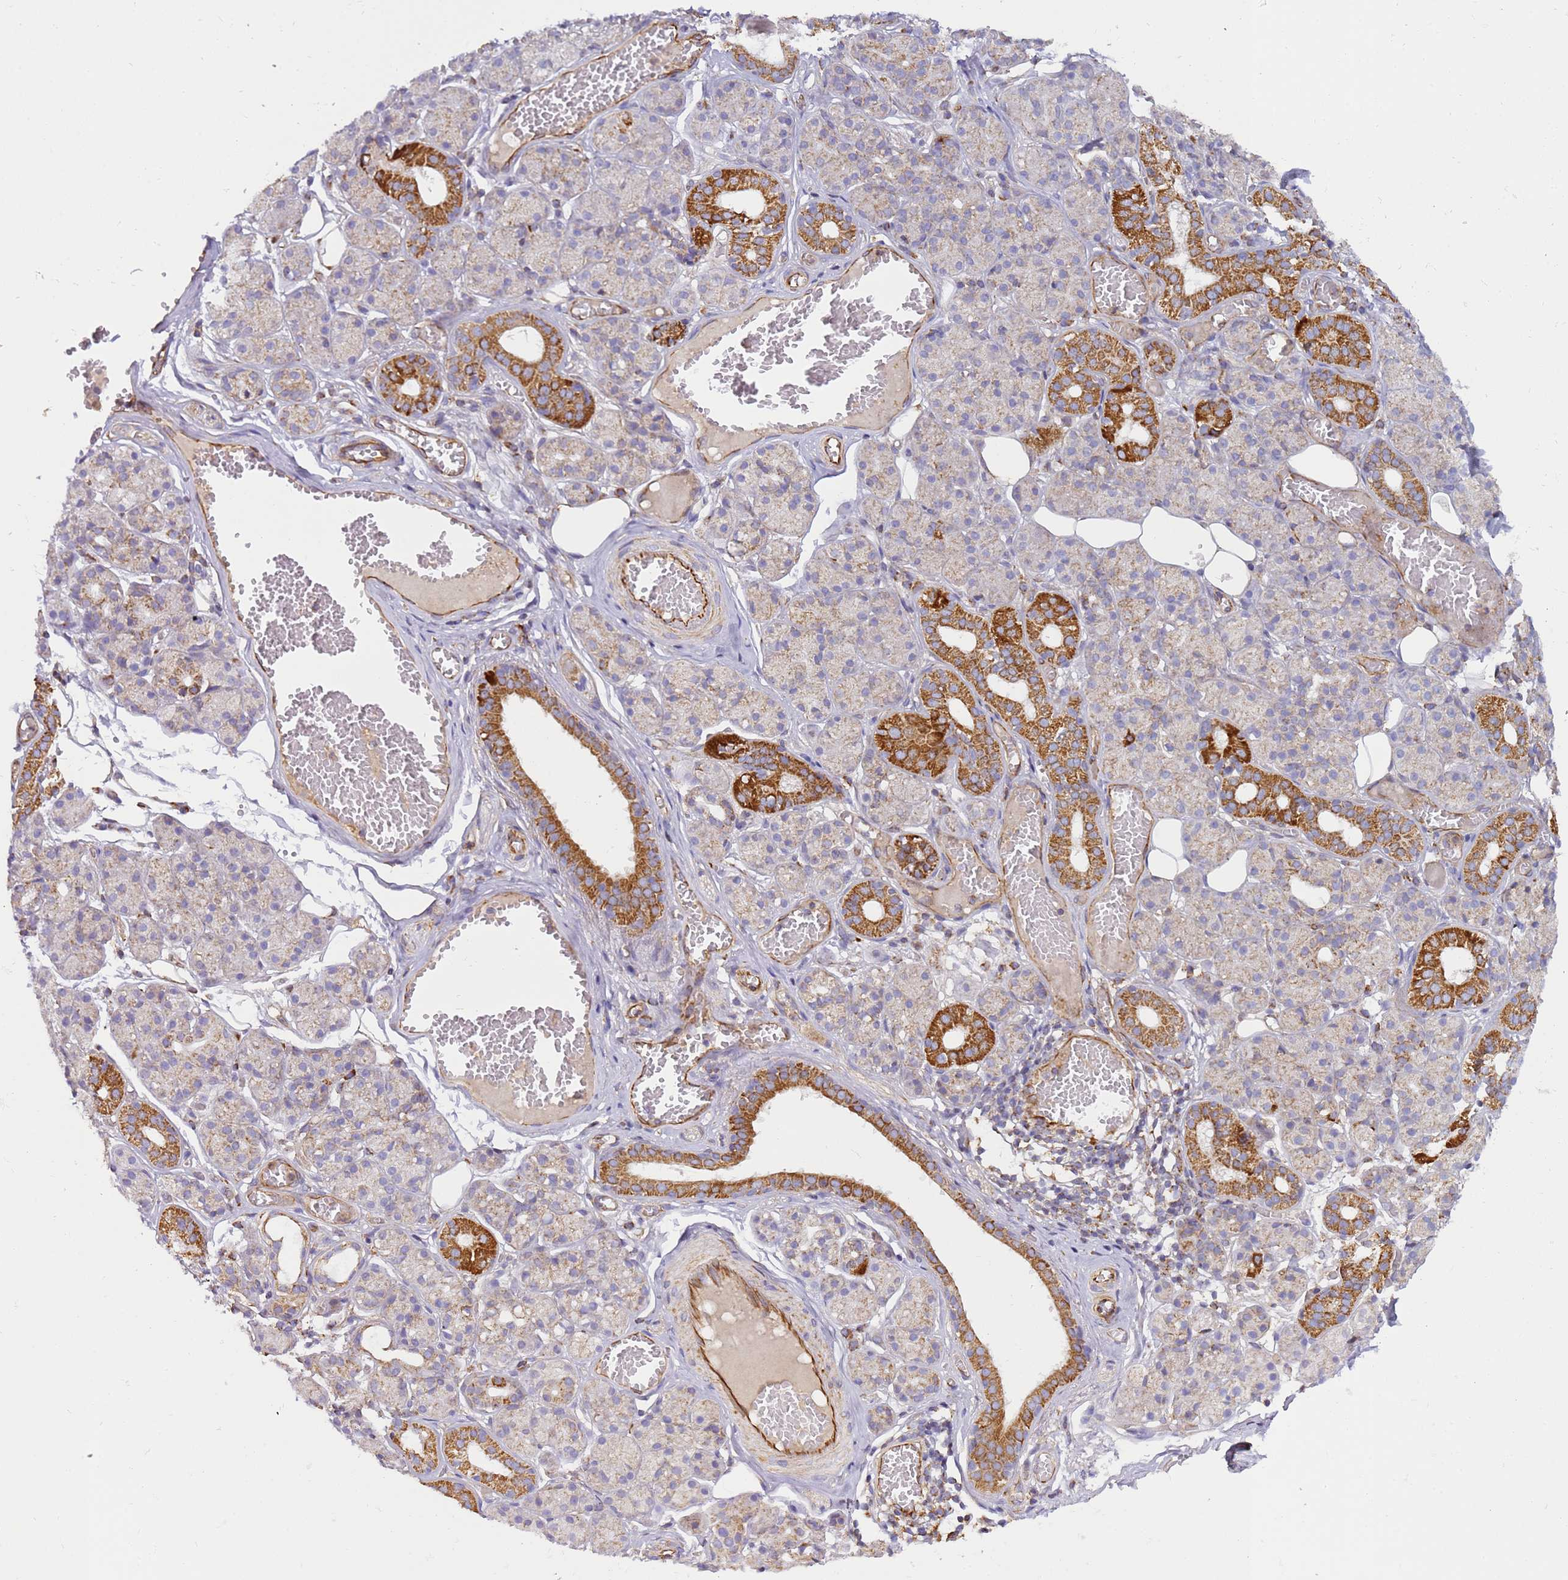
{"staining": {"intensity": "strong", "quantity": "<25%", "location": "cytoplasmic/membranous"}, "tissue": "salivary gland", "cell_type": "Glandular cells", "image_type": "normal", "snomed": [{"axis": "morphology", "description": "Normal tissue, NOS"}, {"axis": "topography", "description": "Salivary gland"}], "caption": "Salivary gland stained for a protein (brown) shows strong cytoplasmic/membranous positive staining in about <25% of glandular cells.", "gene": "MRPL20", "patient": {"sex": "male", "age": 63}}